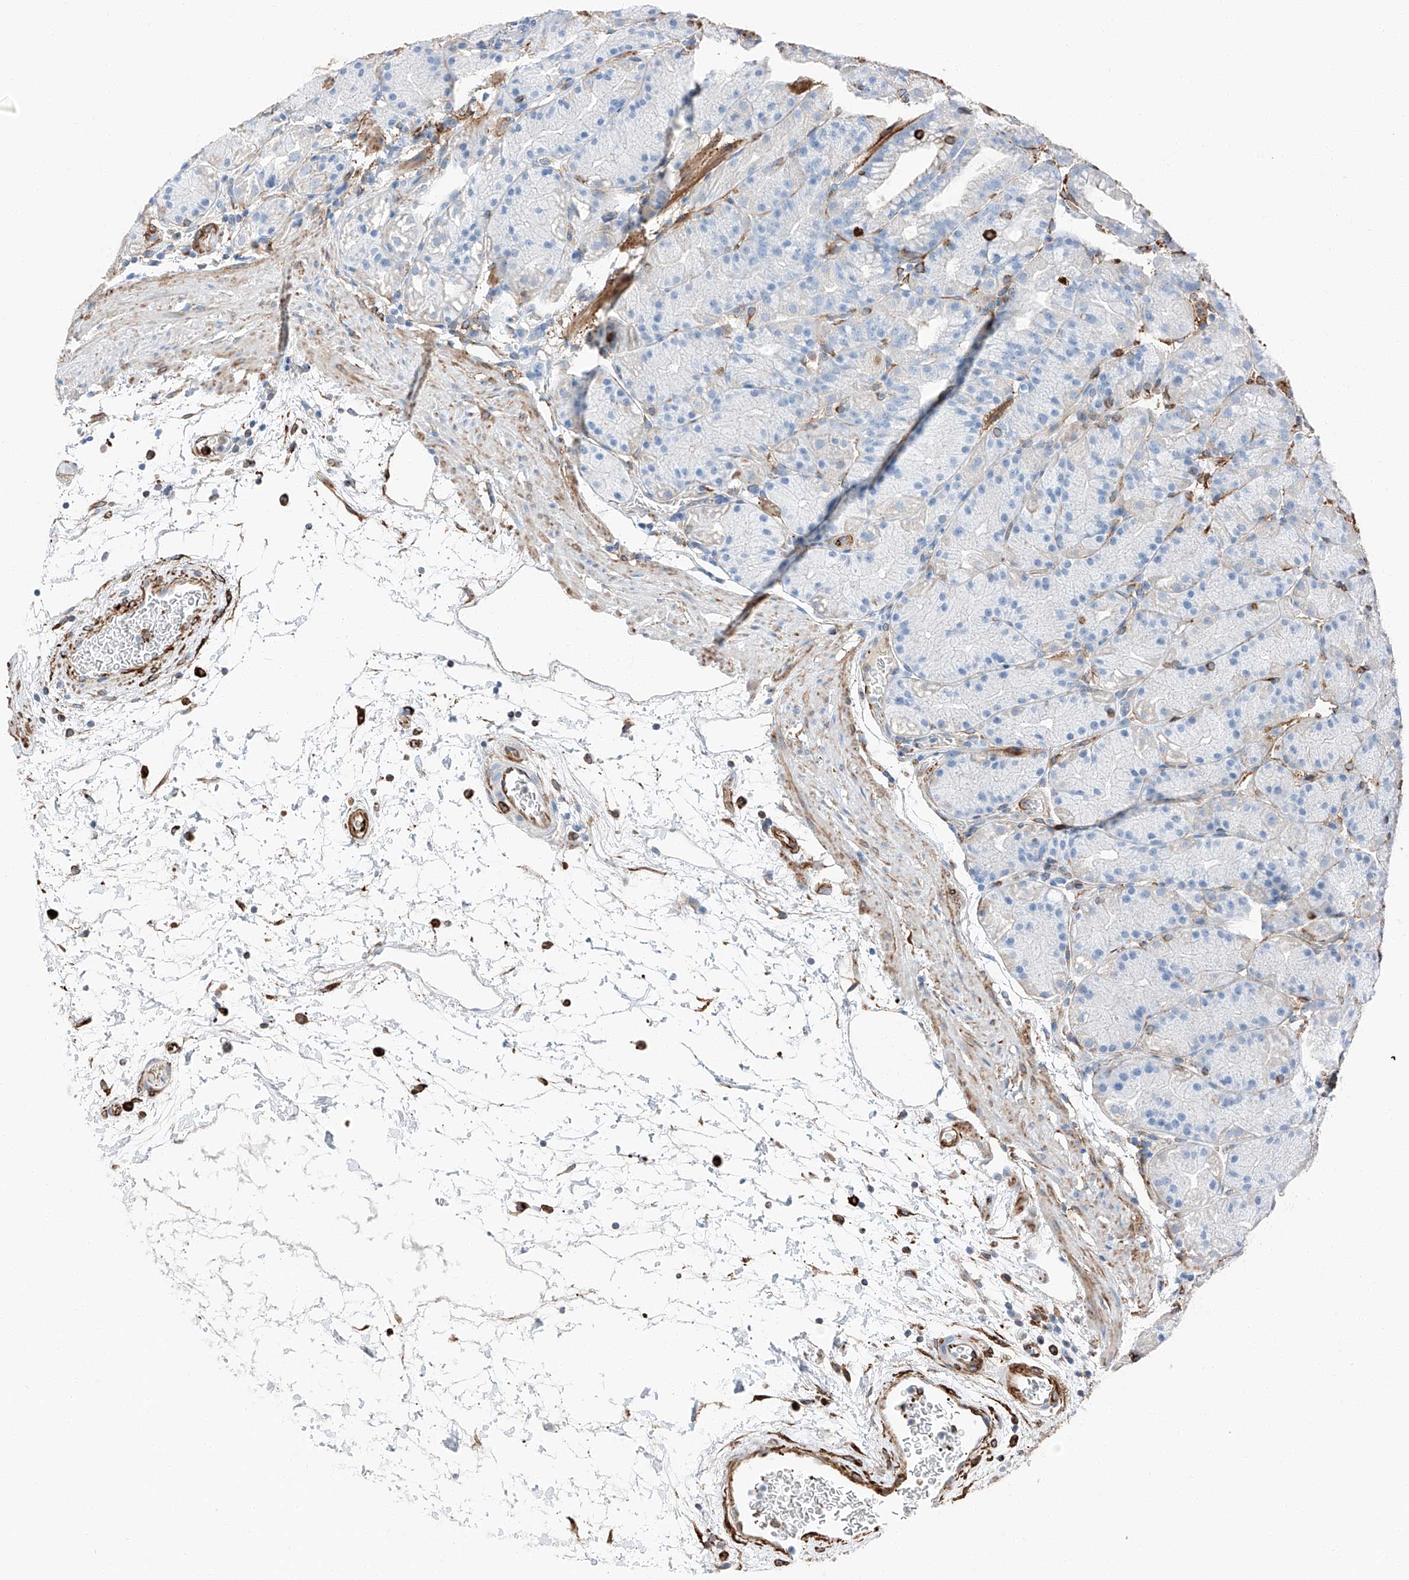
{"staining": {"intensity": "negative", "quantity": "none", "location": "none"}, "tissue": "stomach", "cell_type": "Glandular cells", "image_type": "normal", "snomed": [{"axis": "morphology", "description": "Normal tissue, NOS"}, {"axis": "topography", "description": "Stomach, upper"}], "caption": "High power microscopy photomicrograph of an immunohistochemistry (IHC) micrograph of benign stomach, revealing no significant positivity in glandular cells.", "gene": "ZNF804A", "patient": {"sex": "male", "age": 48}}